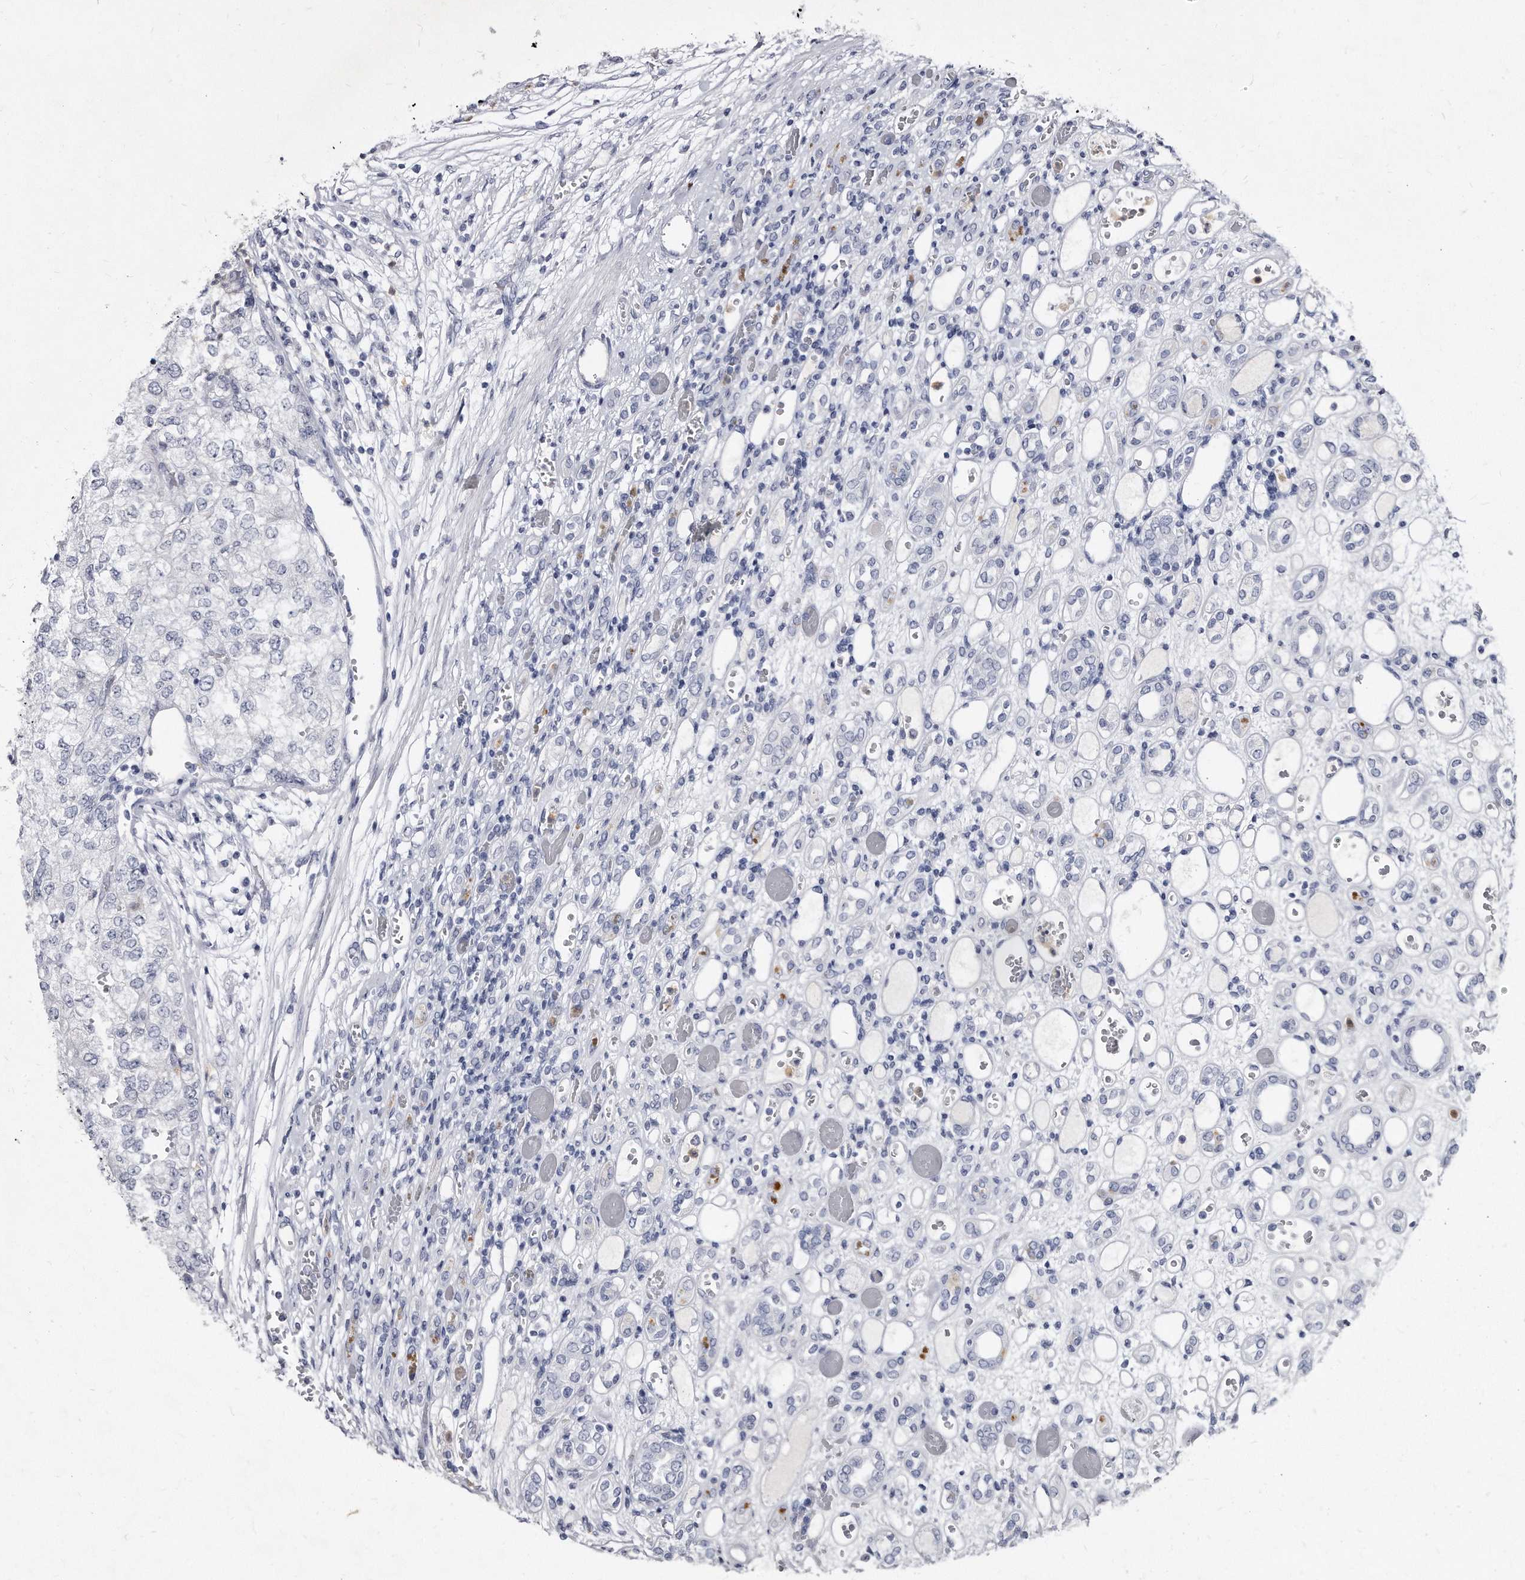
{"staining": {"intensity": "negative", "quantity": "none", "location": "none"}, "tissue": "renal cancer", "cell_type": "Tumor cells", "image_type": "cancer", "snomed": [{"axis": "morphology", "description": "Adenocarcinoma, NOS"}, {"axis": "topography", "description": "Kidney"}], "caption": "A histopathology image of human renal cancer (adenocarcinoma) is negative for staining in tumor cells.", "gene": "KLHDC3", "patient": {"sex": "female", "age": 54}}